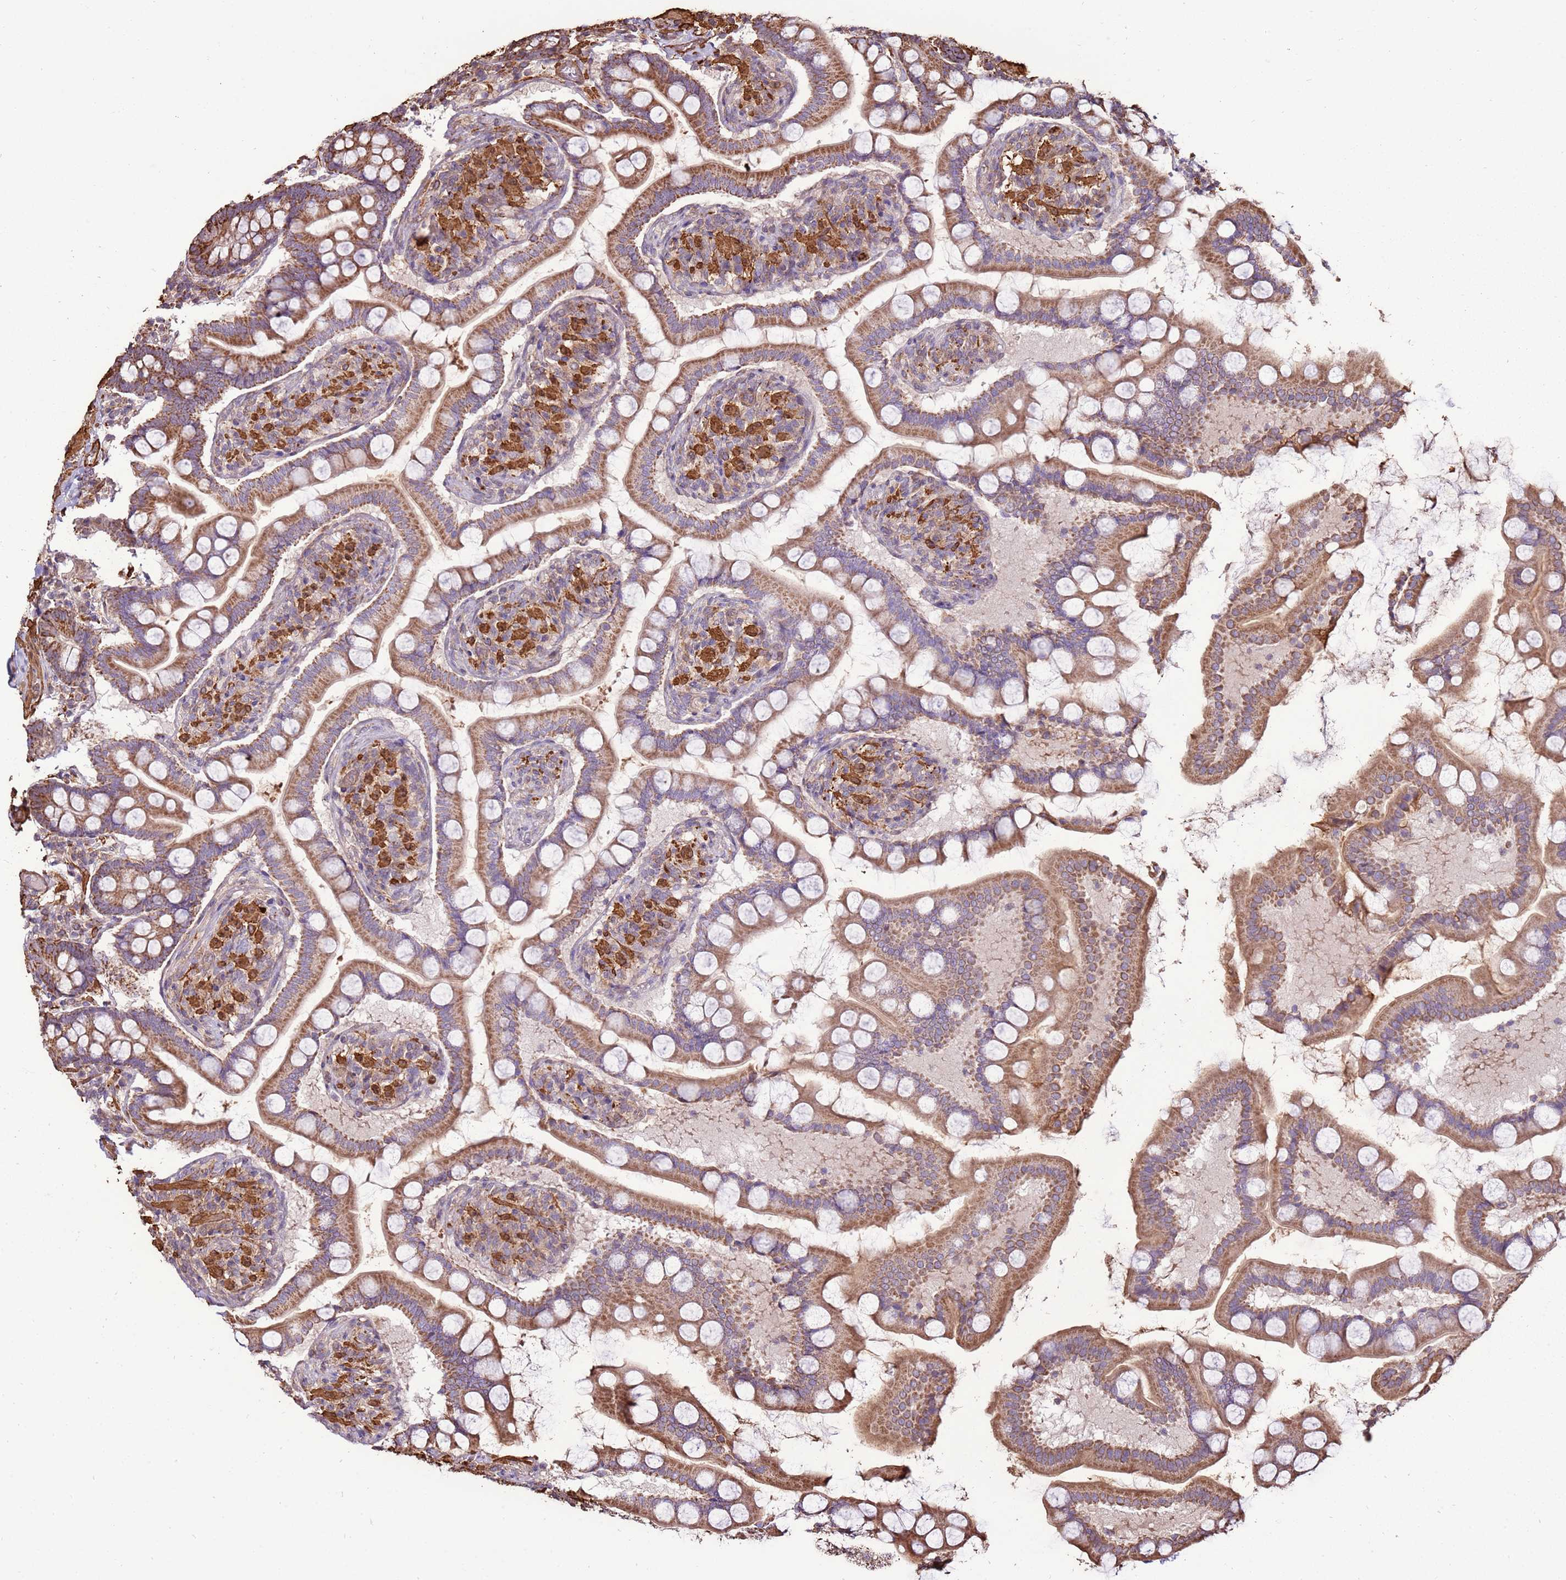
{"staining": {"intensity": "moderate", "quantity": ">75%", "location": "cytoplasmic/membranous"}, "tissue": "small intestine", "cell_type": "Glandular cells", "image_type": "normal", "snomed": [{"axis": "morphology", "description": "Normal tissue, NOS"}, {"axis": "topography", "description": "Small intestine"}], "caption": "The image reveals staining of unremarkable small intestine, revealing moderate cytoplasmic/membranous protein staining (brown color) within glandular cells.", "gene": "DDX59", "patient": {"sex": "male", "age": 41}}